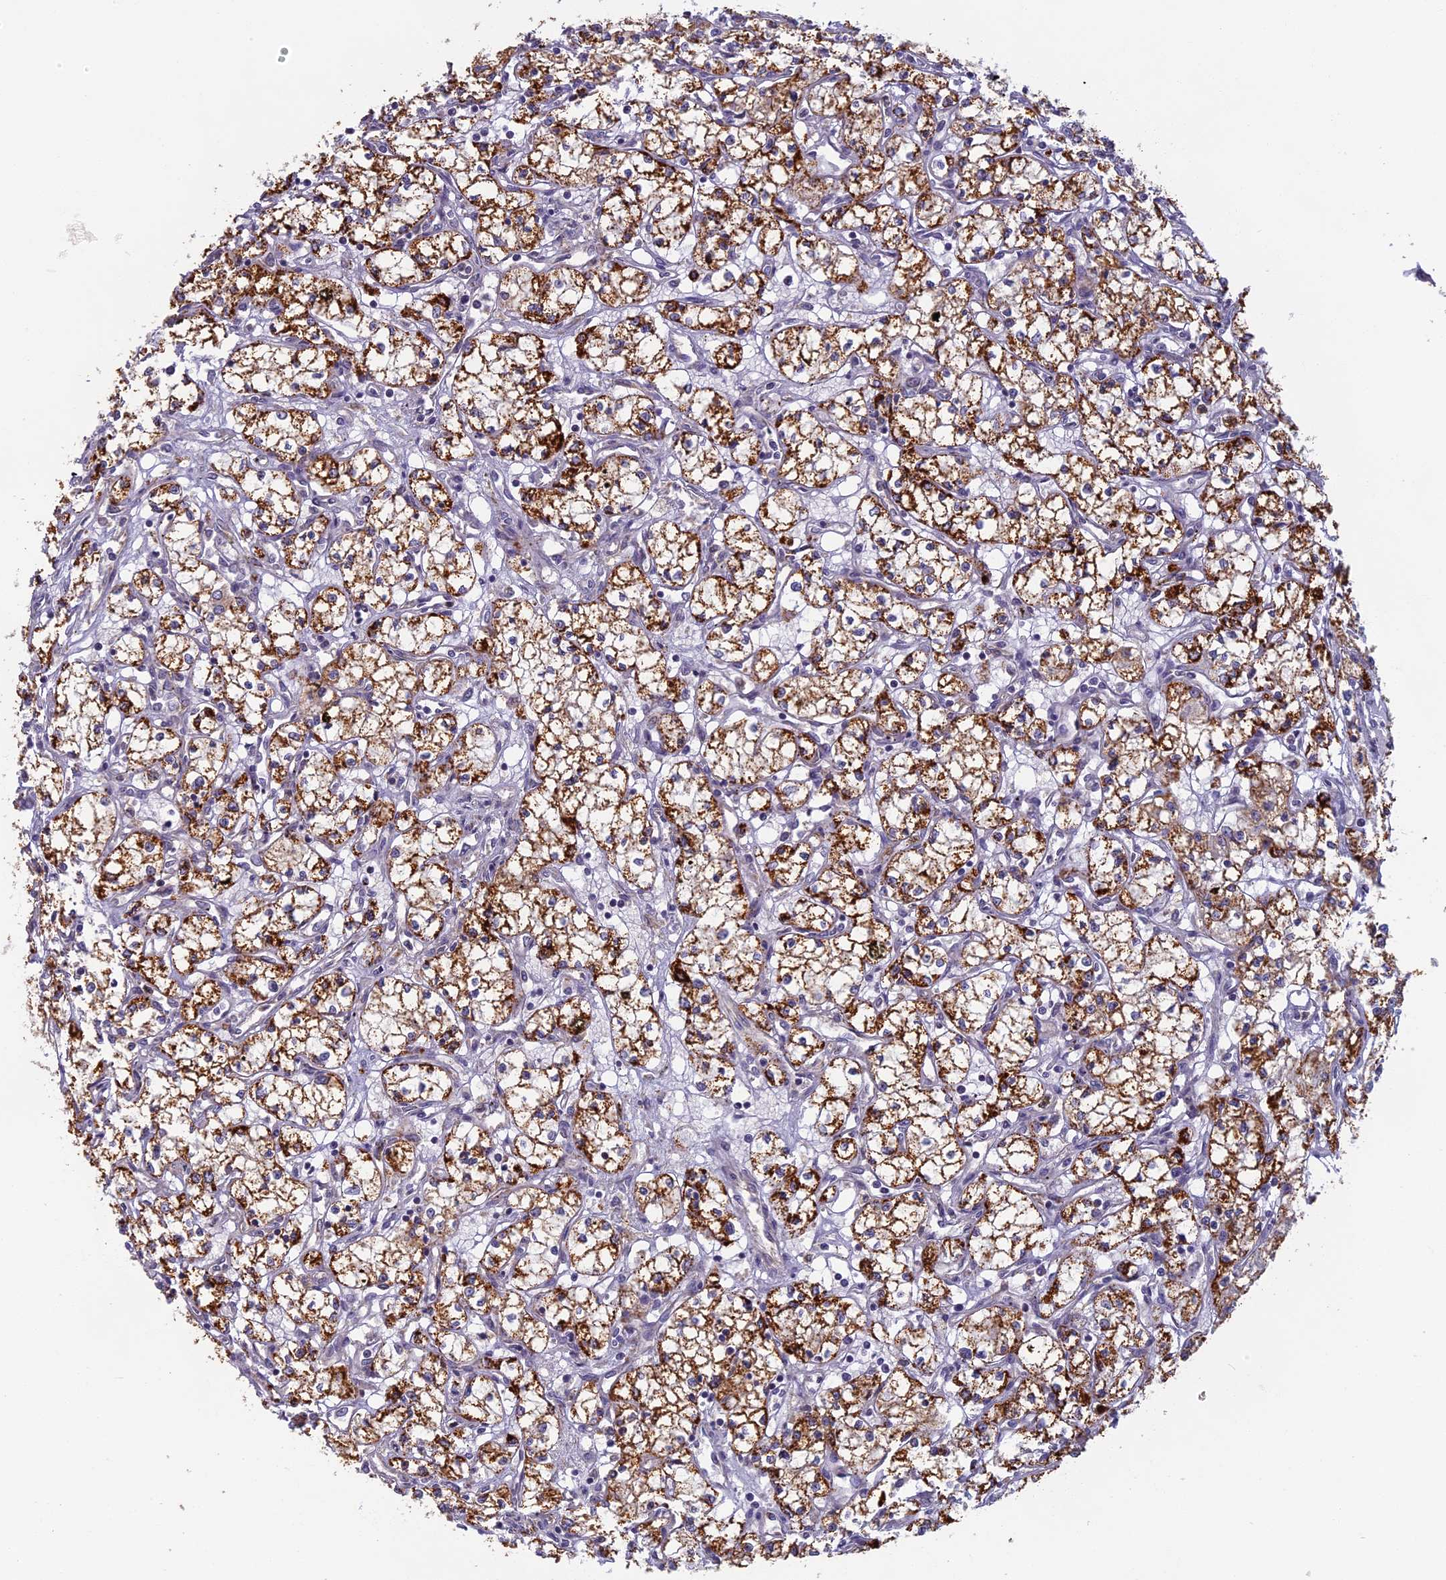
{"staining": {"intensity": "strong", "quantity": ">75%", "location": "cytoplasmic/membranous"}, "tissue": "renal cancer", "cell_type": "Tumor cells", "image_type": "cancer", "snomed": [{"axis": "morphology", "description": "Adenocarcinoma, NOS"}, {"axis": "topography", "description": "Kidney"}], "caption": "A high-resolution photomicrograph shows immunohistochemistry (IHC) staining of renal cancer (adenocarcinoma), which demonstrates strong cytoplasmic/membranous staining in about >75% of tumor cells. The staining was performed using DAB to visualize the protein expression in brown, while the nuclei were stained in blue with hematoxylin (Magnification: 20x).", "gene": "SEMA7A", "patient": {"sex": "male", "age": 59}}